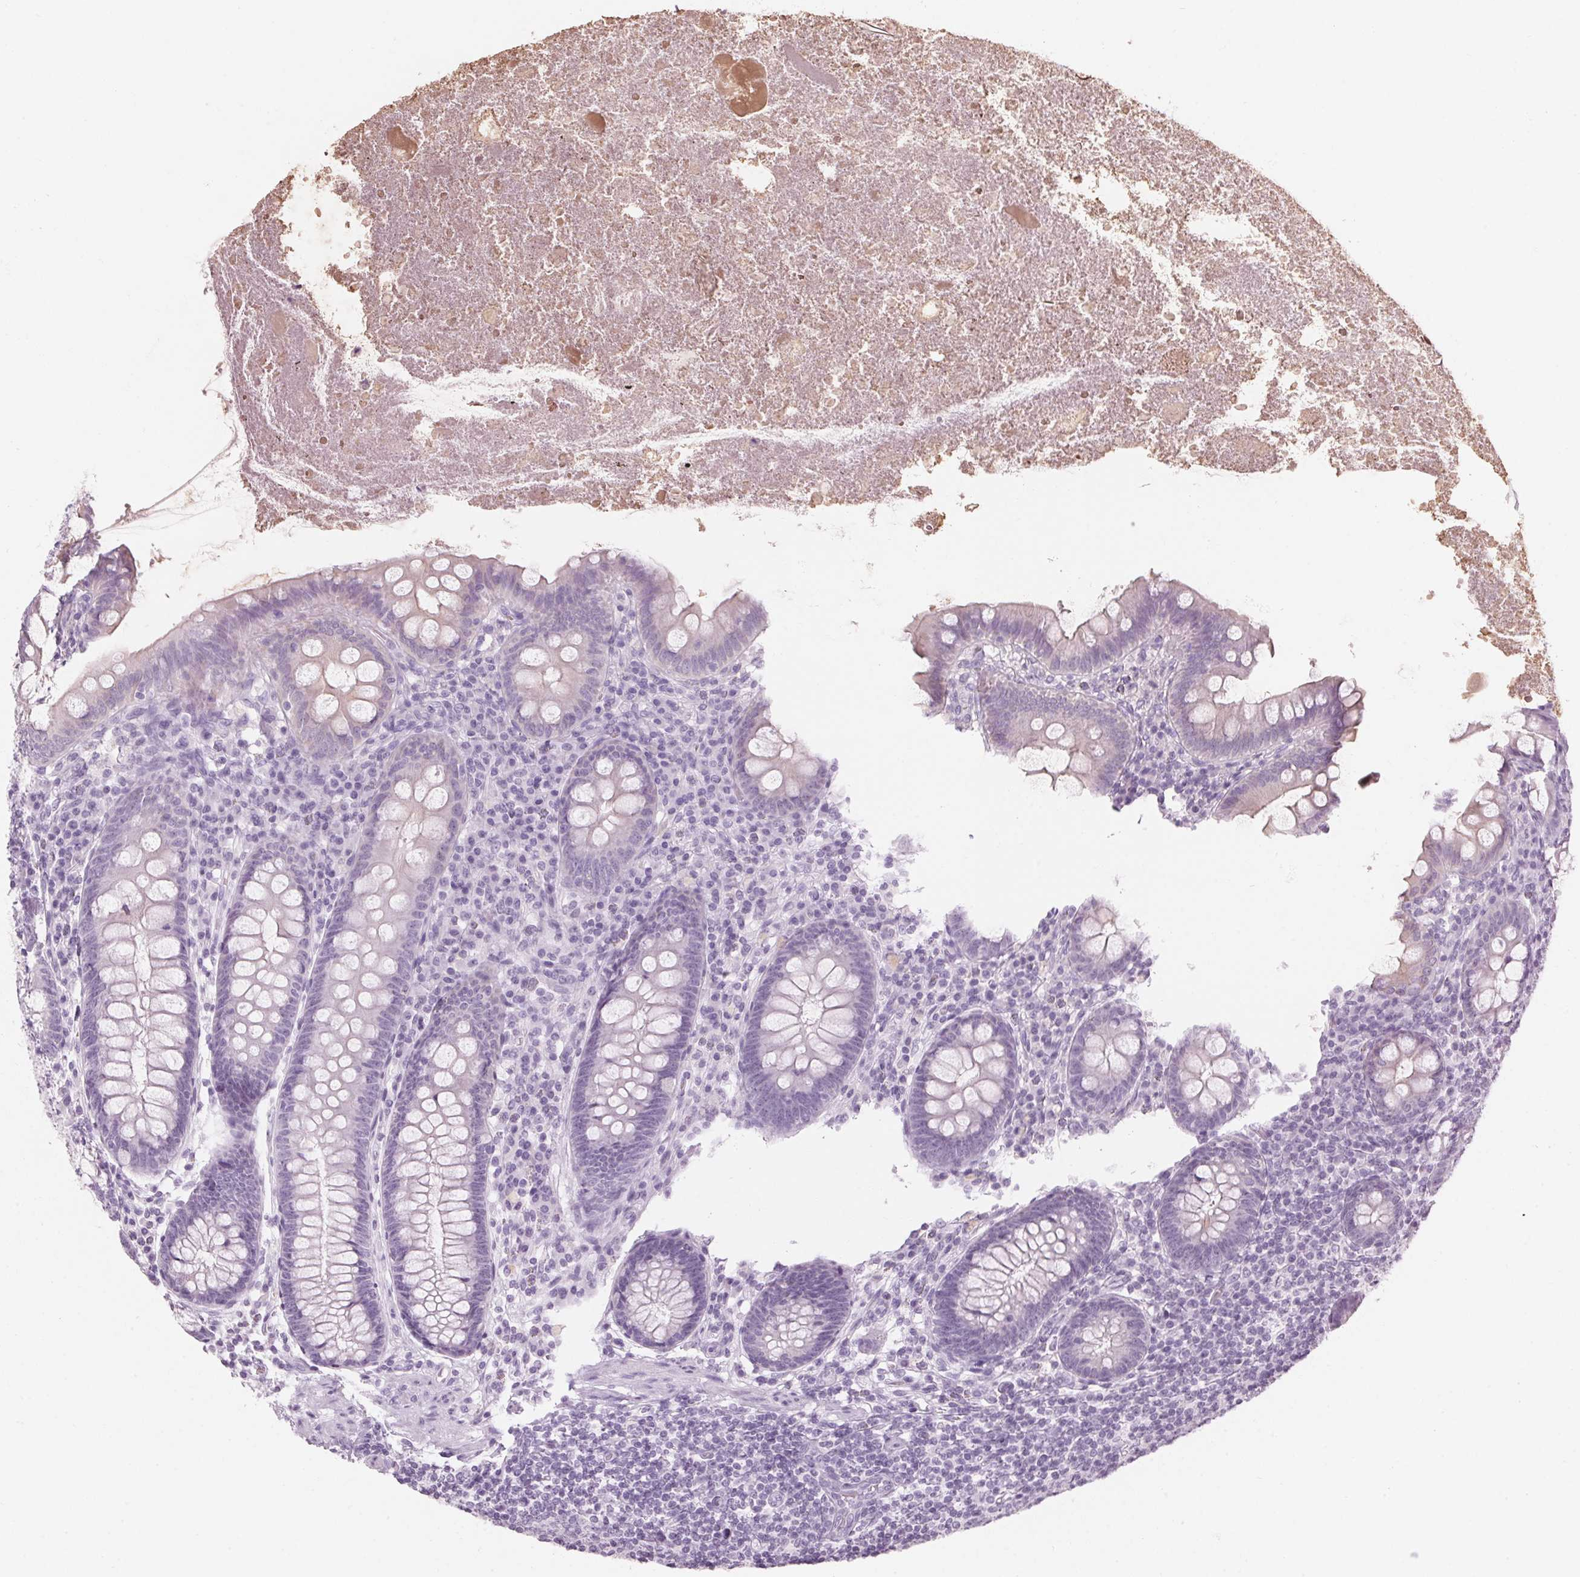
{"staining": {"intensity": "negative", "quantity": "none", "location": "none"}, "tissue": "appendix", "cell_type": "Glandular cells", "image_type": "normal", "snomed": [{"axis": "morphology", "description": "Normal tissue, NOS"}, {"axis": "topography", "description": "Appendix"}], "caption": "Immunohistochemistry micrograph of unremarkable appendix: human appendix stained with DAB exhibits no significant protein positivity in glandular cells.", "gene": "RPTN", "patient": {"sex": "male", "age": 71}}